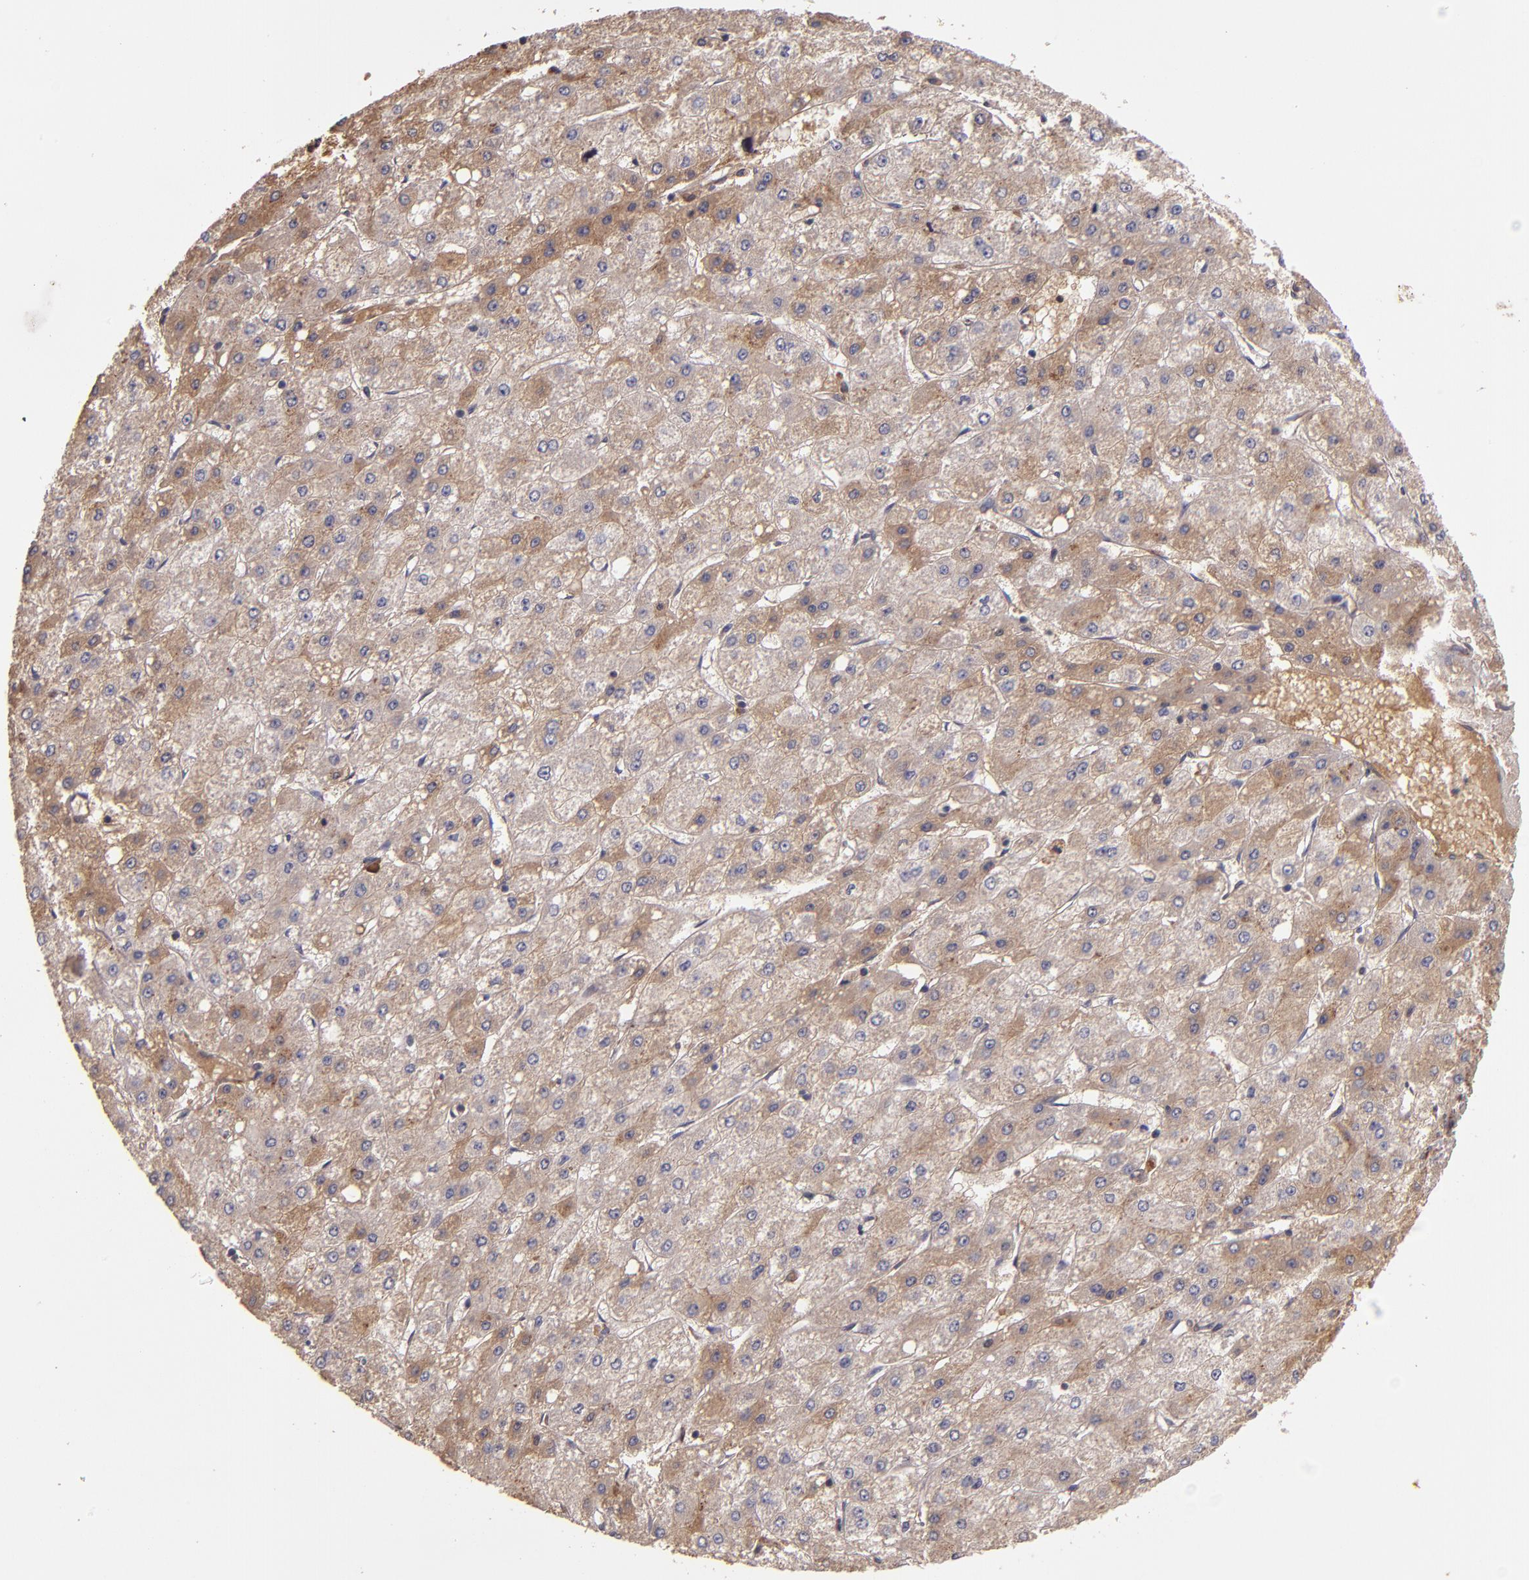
{"staining": {"intensity": "moderate", "quantity": ">75%", "location": "cytoplasmic/membranous"}, "tissue": "liver cancer", "cell_type": "Tumor cells", "image_type": "cancer", "snomed": [{"axis": "morphology", "description": "Carcinoma, Hepatocellular, NOS"}, {"axis": "topography", "description": "Liver"}], "caption": "Liver cancer stained for a protein (brown) displays moderate cytoplasmic/membranous positive positivity in about >75% of tumor cells.", "gene": "PRAF2", "patient": {"sex": "female", "age": 52}}